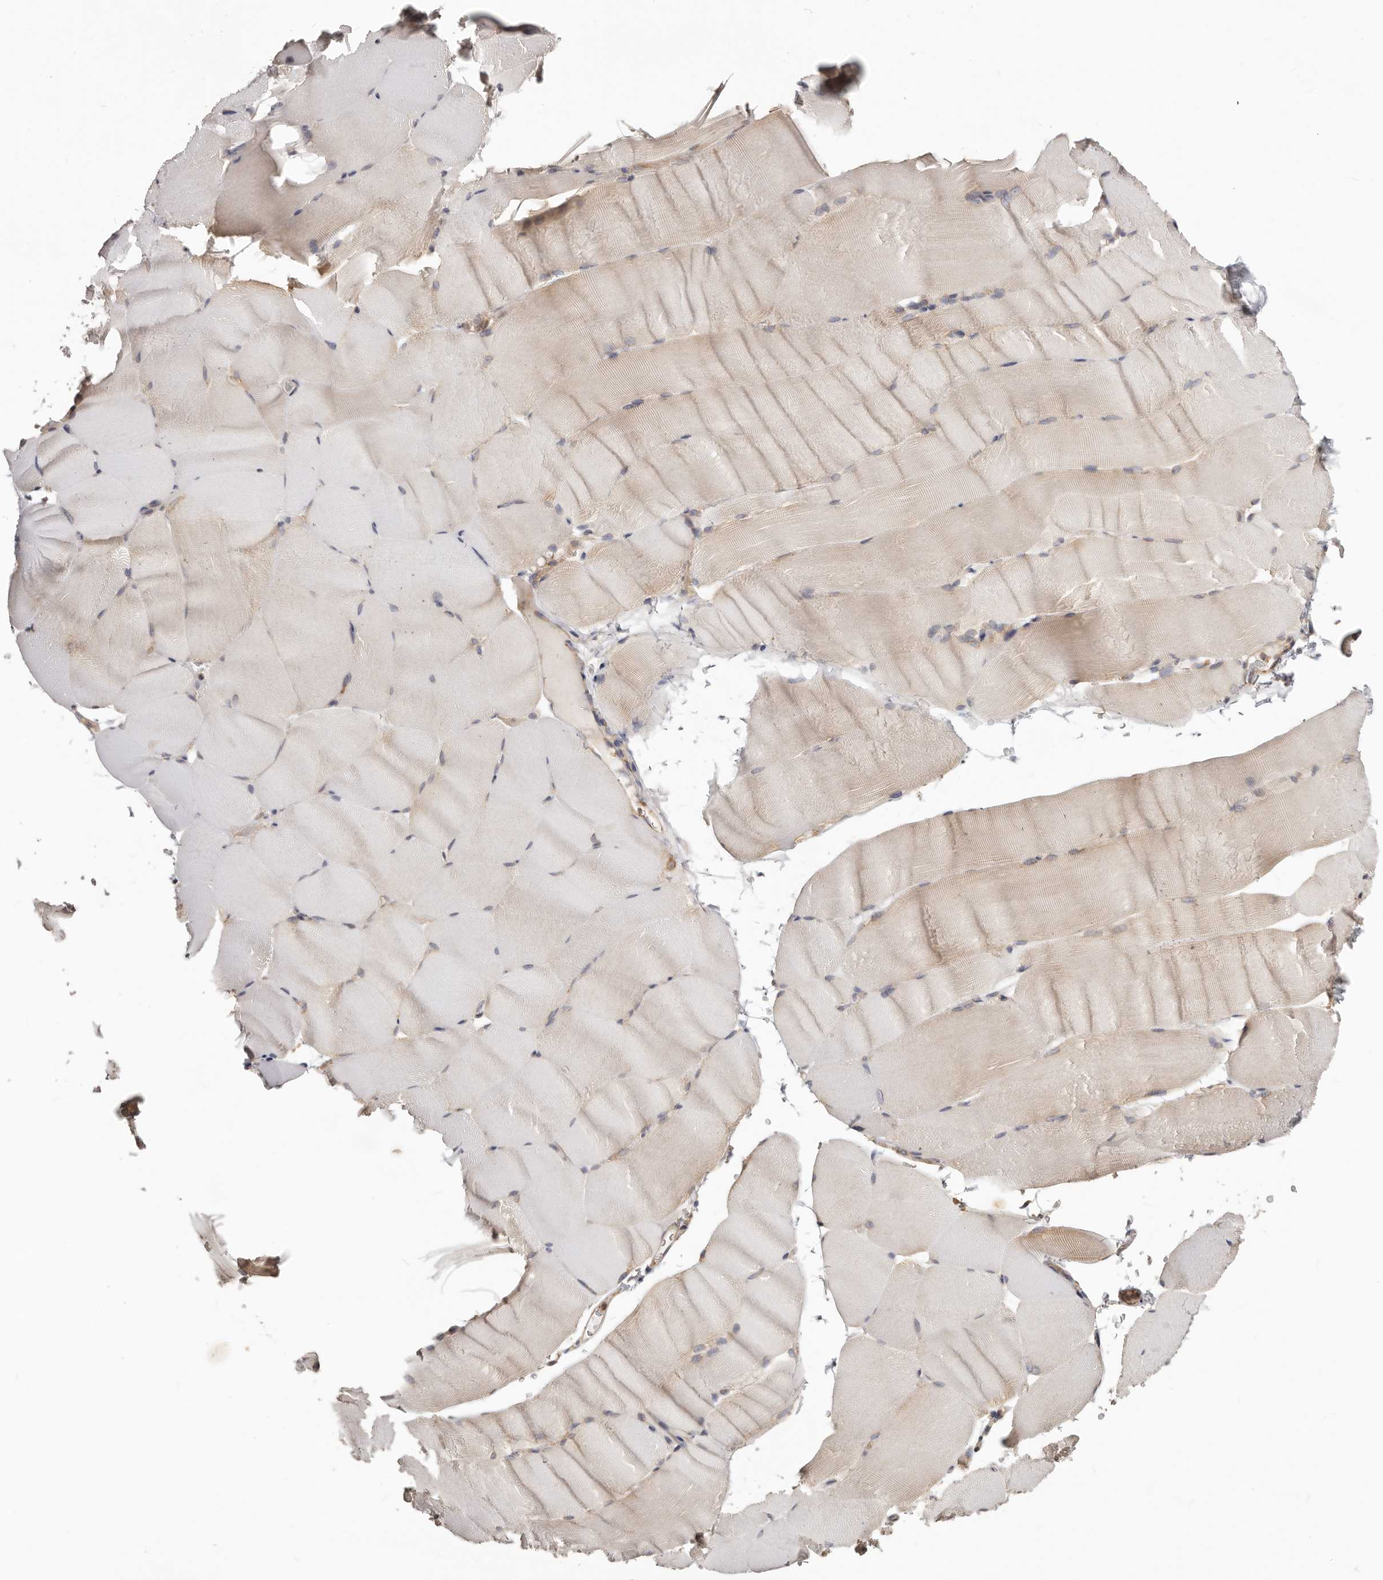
{"staining": {"intensity": "weak", "quantity": "25%-75%", "location": "cytoplasmic/membranous"}, "tissue": "skeletal muscle", "cell_type": "Myocytes", "image_type": "normal", "snomed": [{"axis": "morphology", "description": "Normal tissue, NOS"}, {"axis": "topography", "description": "Skeletal muscle"}, {"axis": "topography", "description": "Parathyroid gland"}], "caption": "Protein staining displays weak cytoplasmic/membranous expression in approximately 25%-75% of myocytes in normal skeletal muscle.", "gene": "EPRS1", "patient": {"sex": "female", "age": 37}}